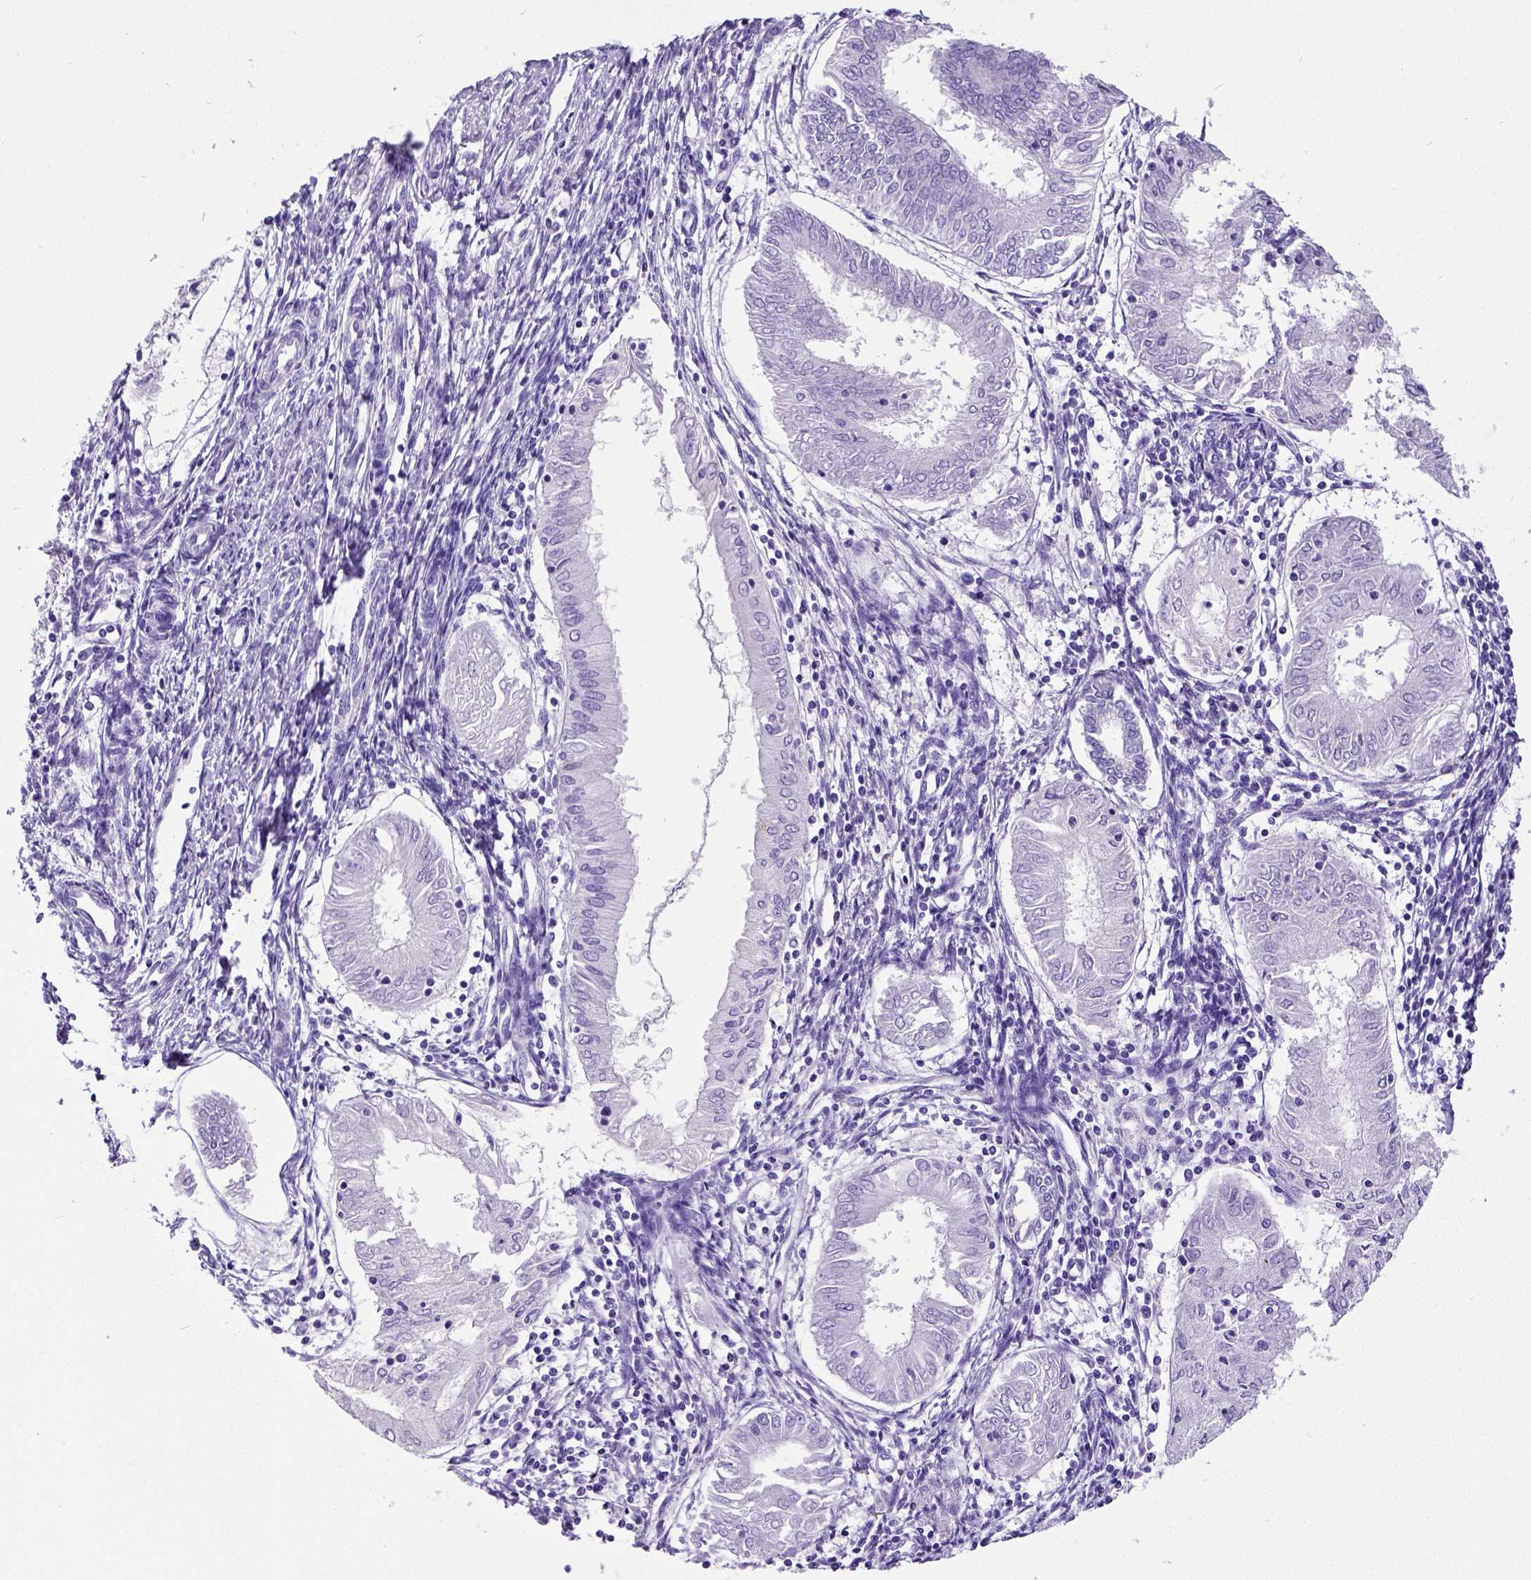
{"staining": {"intensity": "negative", "quantity": "none", "location": "none"}, "tissue": "endometrial cancer", "cell_type": "Tumor cells", "image_type": "cancer", "snomed": [{"axis": "morphology", "description": "Adenocarcinoma, NOS"}, {"axis": "topography", "description": "Endometrium"}], "caption": "Adenocarcinoma (endometrial) stained for a protein using IHC reveals no positivity tumor cells.", "gene": "SATB2", "patient": {"sex": "female", "age": 68}}